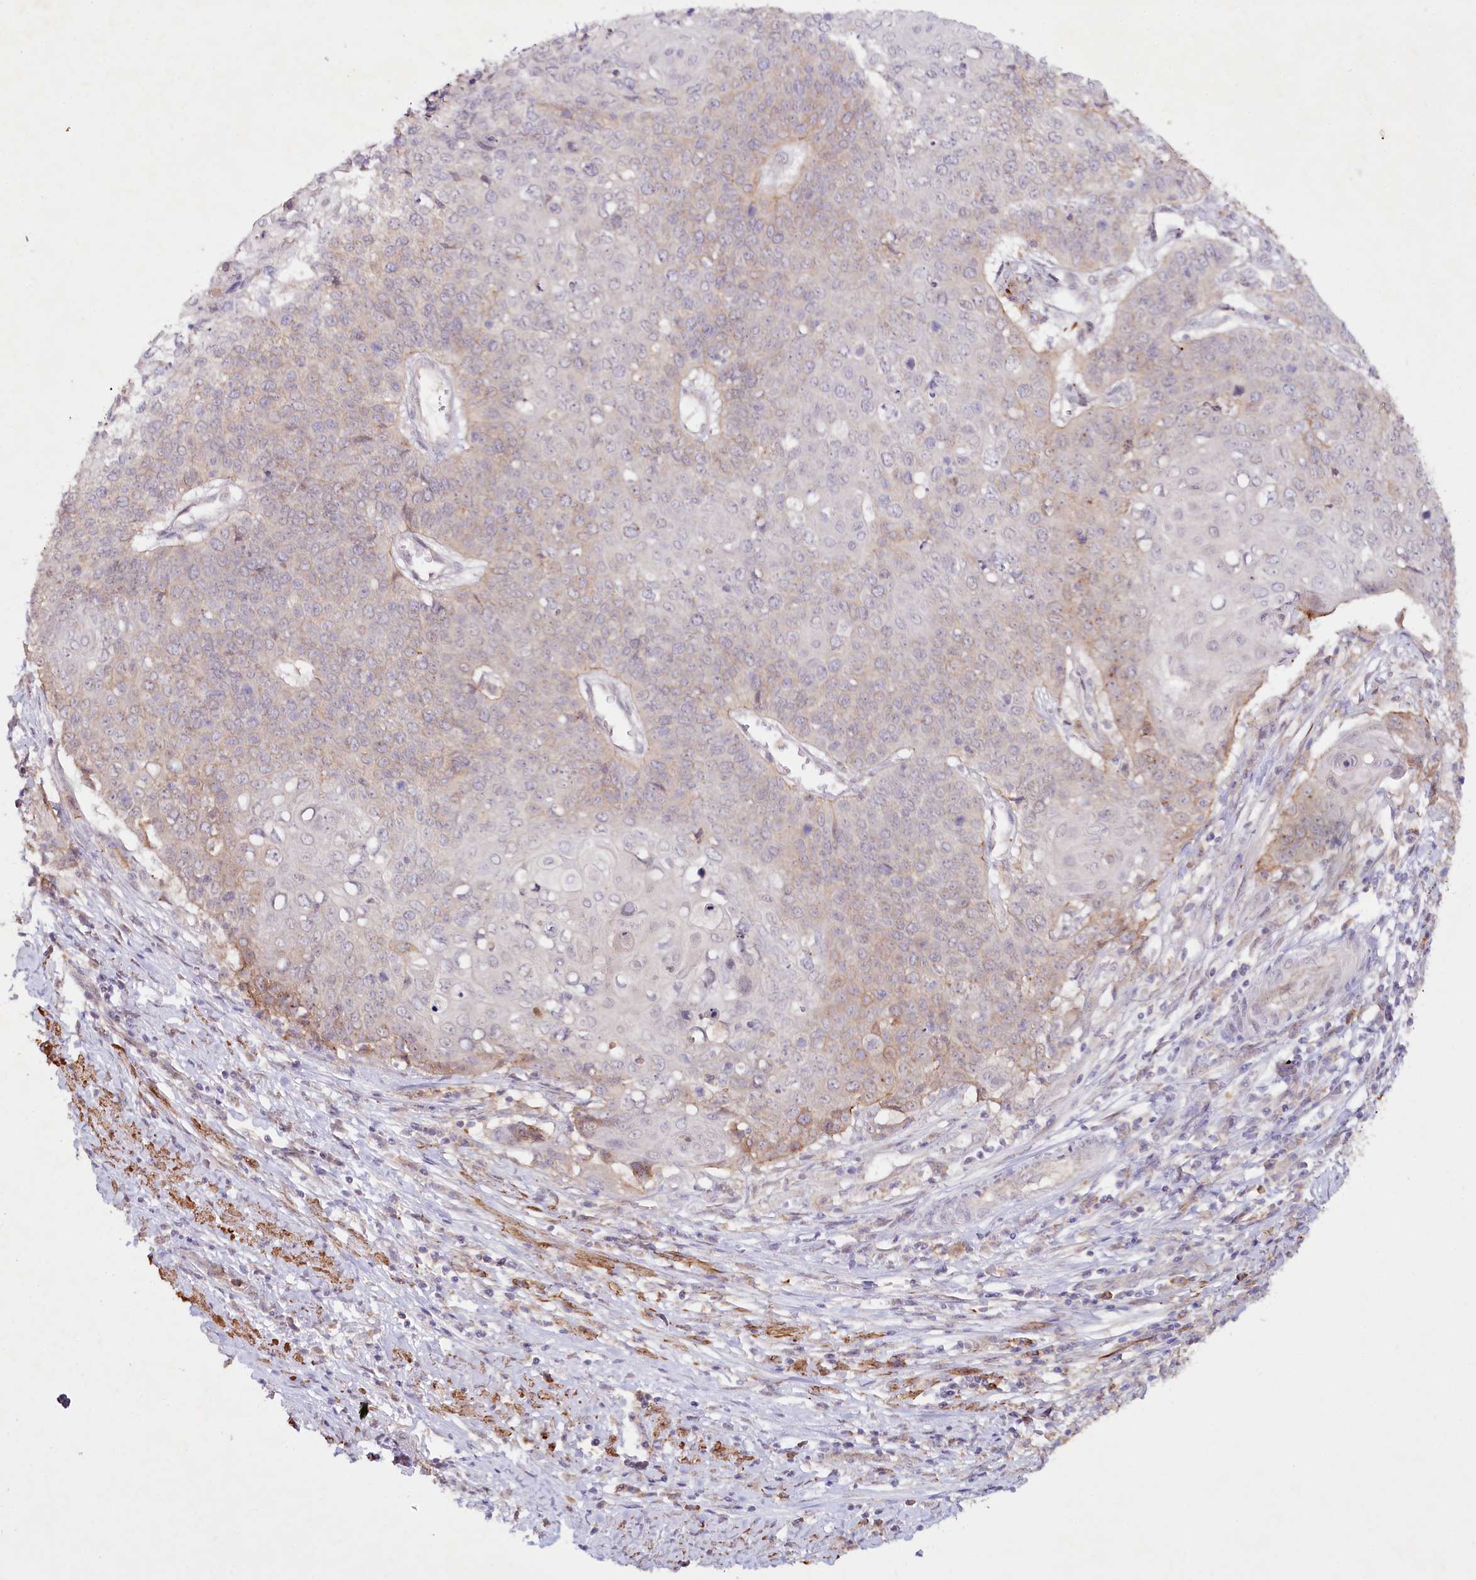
{"staining": {"intensity": "weak", "quantity": "25%-75%", "location": "cytoplasmic/membranous"}, "tissue": "cervical cancer", "cell_type": "Tumor cells", "image_type": "cancer", "snomed": [{"axis": "morphology", "description": "Squamous cell carcinoma, NOS"}, {"axis": "topography", "description": "Cervix"}], "caption": "Immunohistochemistry (IHC) (DAB (3,3'-diaminobenzidine)) staining of human squamous cell carcinoma (cervical) displays weak cytoplasmic/membranous protein expression in about 25%-75% of tumor cells.", "gene": "ALDH3B1", "patient": {"sex": "female", "age": 39}}